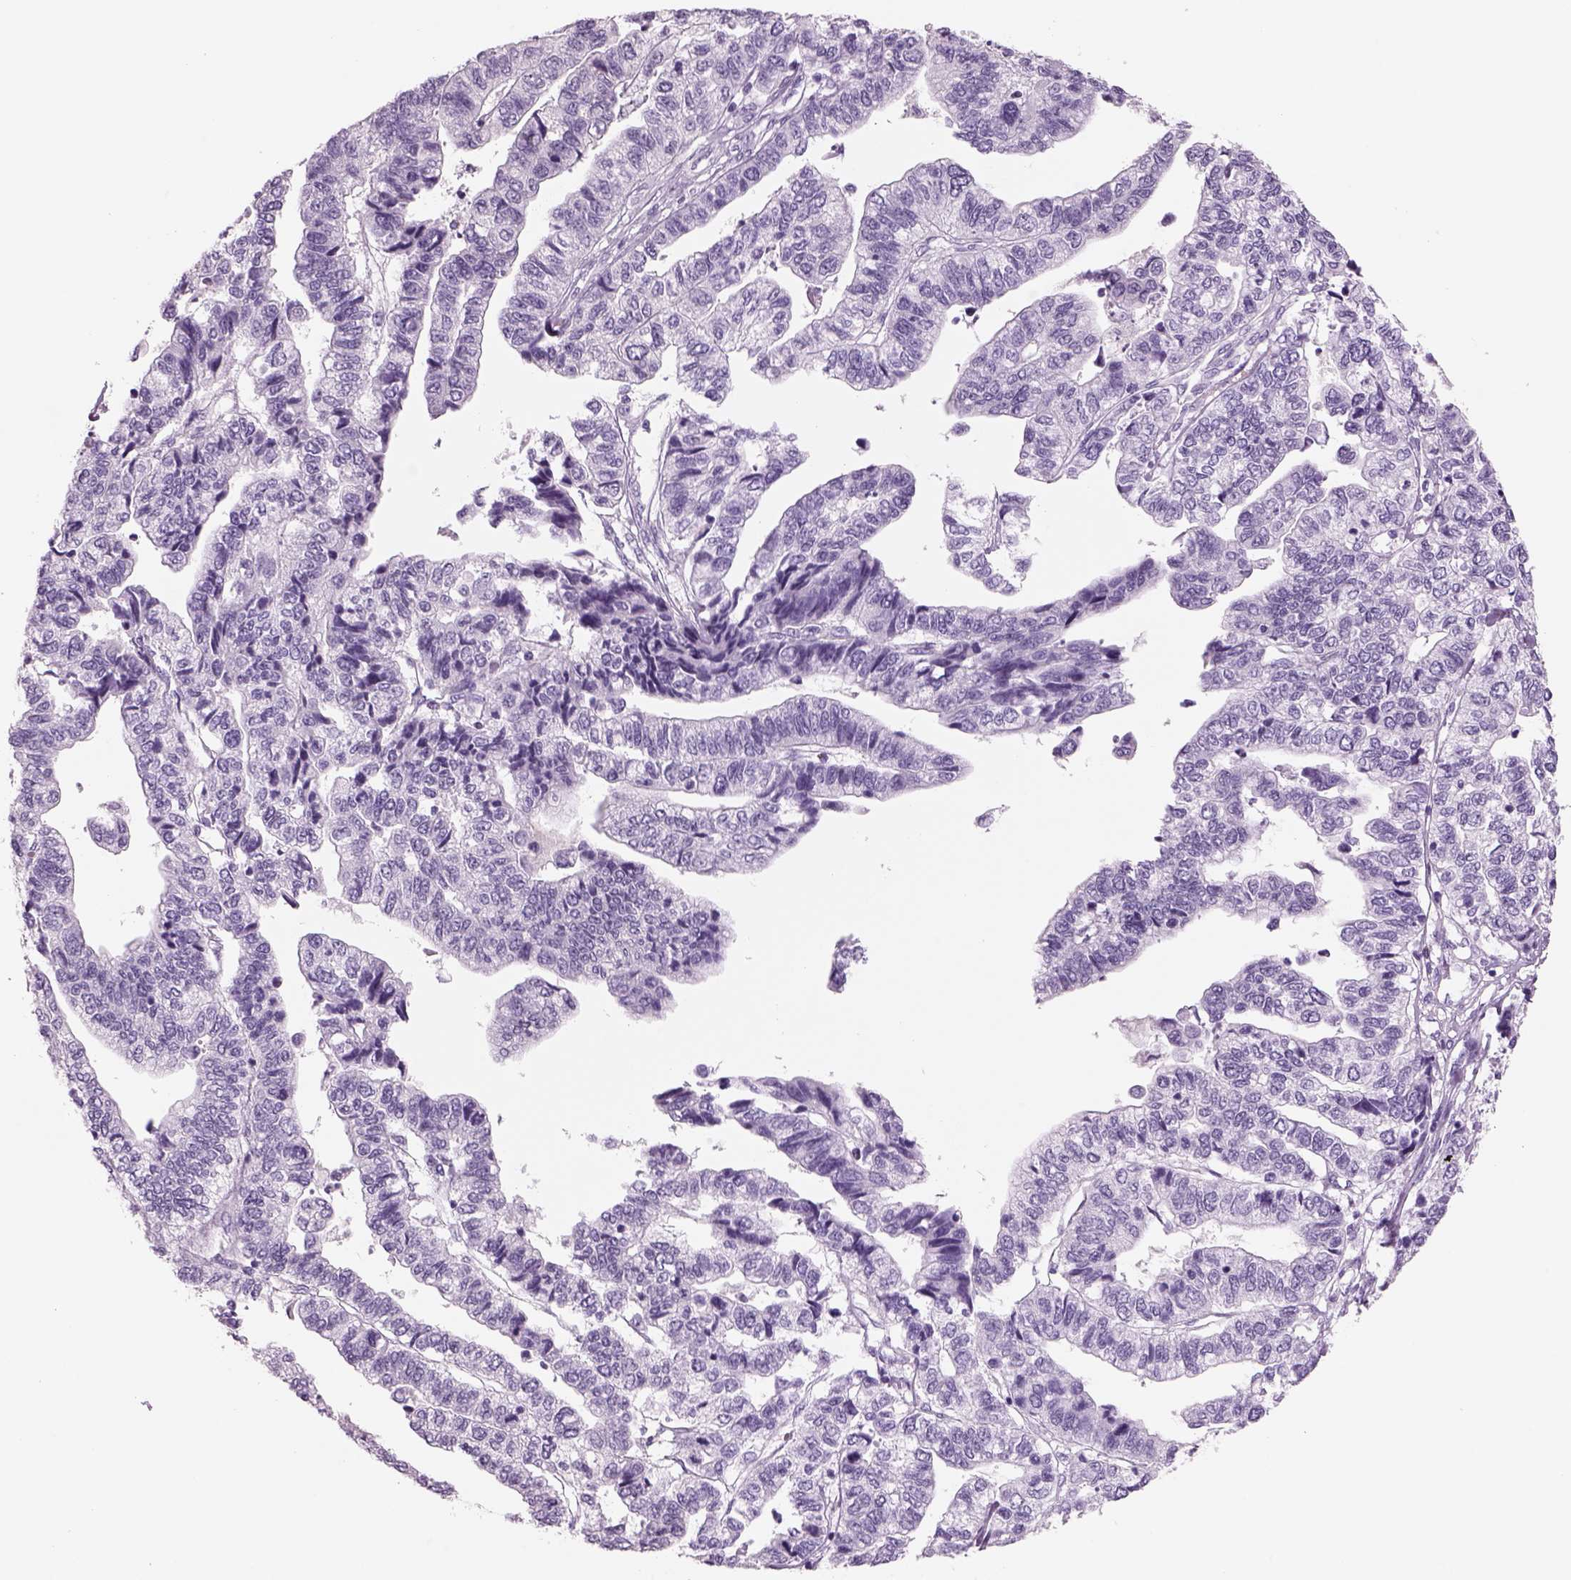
{"staining": {"intensity": "negative", "quantity": "none", "location": "none"}, "tissue": "stomach cancer", "cell_type": "Tumor cells", "image_type": "cancer", "snomed": [{"axis": "morphology", "description": "Adenocarcinoma, NOS"}, {"axis": "topography", "description": "Stomach, upper"}], "caption": "Immunohistochemical staining of human adenocarcinoma (stomach) shows no significant expression in tumor cells. (DAB (3,3'-diaminobenzidine) immunohistochemistry visualized using brightfield microscopy, high magnification).", "gene": "RHO", "patient": {"sex": "female", "age": 67}}